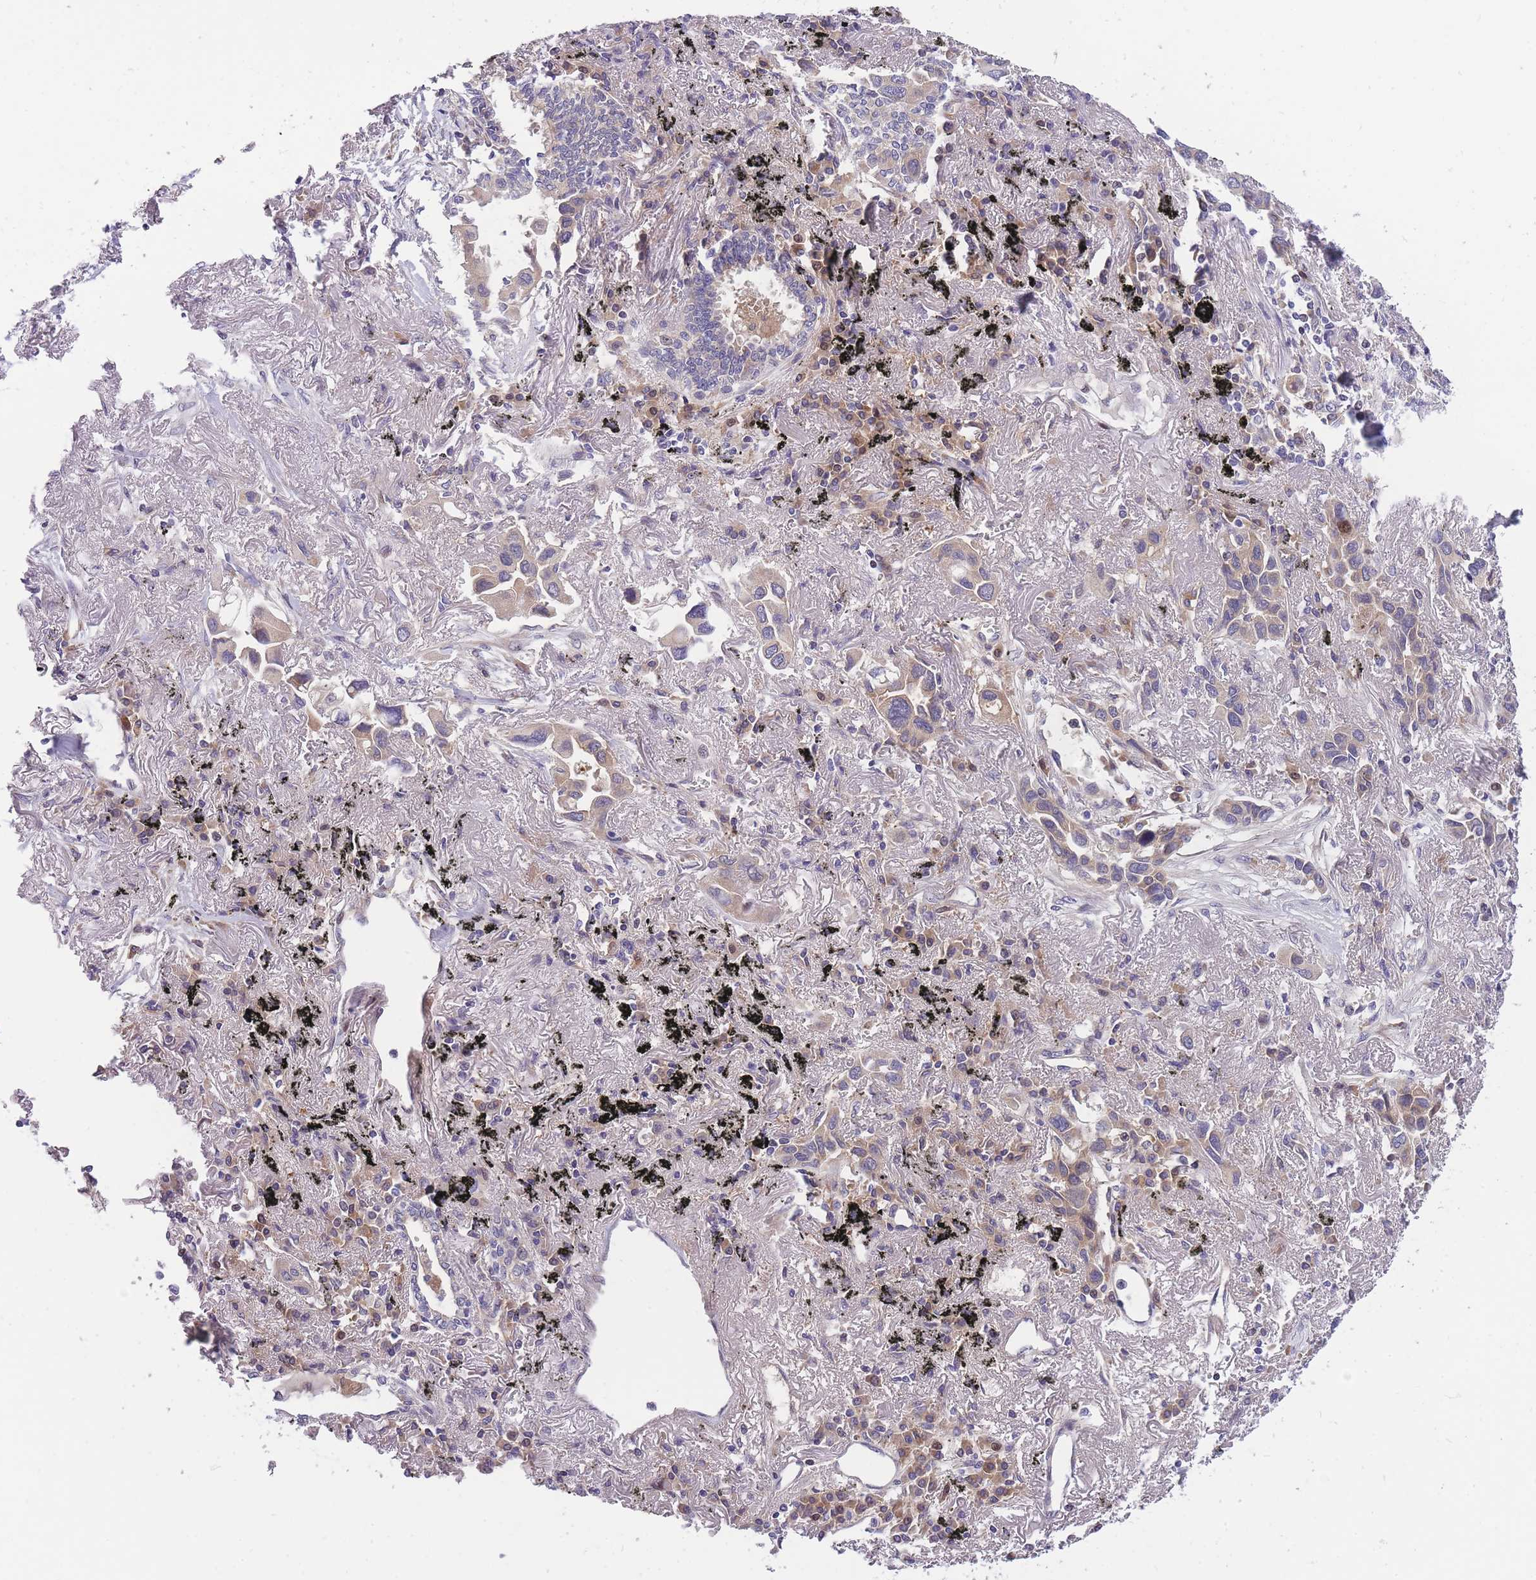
{"staining": {"intensity": "weak", "quantity": "25%-75%", "location": "cytoplasmic/membranous"}, "tissue": "lung cancer", "cell_type": "Tumor cells", "image_type": "cancer", "snomed": [{"axis": "morphology", "description": "Adenocarcinoma, NOS"}, {"axis": "topography", "description": "Lung"}], "caption": "Lung cancer (adenocarcinoma) stained with immunohistochemistry (IHC) reveals weak cytoplasmic/membranous staining in approximately 25%-75% of tumor cells.", "gene": "CRYGN", "patient": {"sex": "female", "age": 76}}